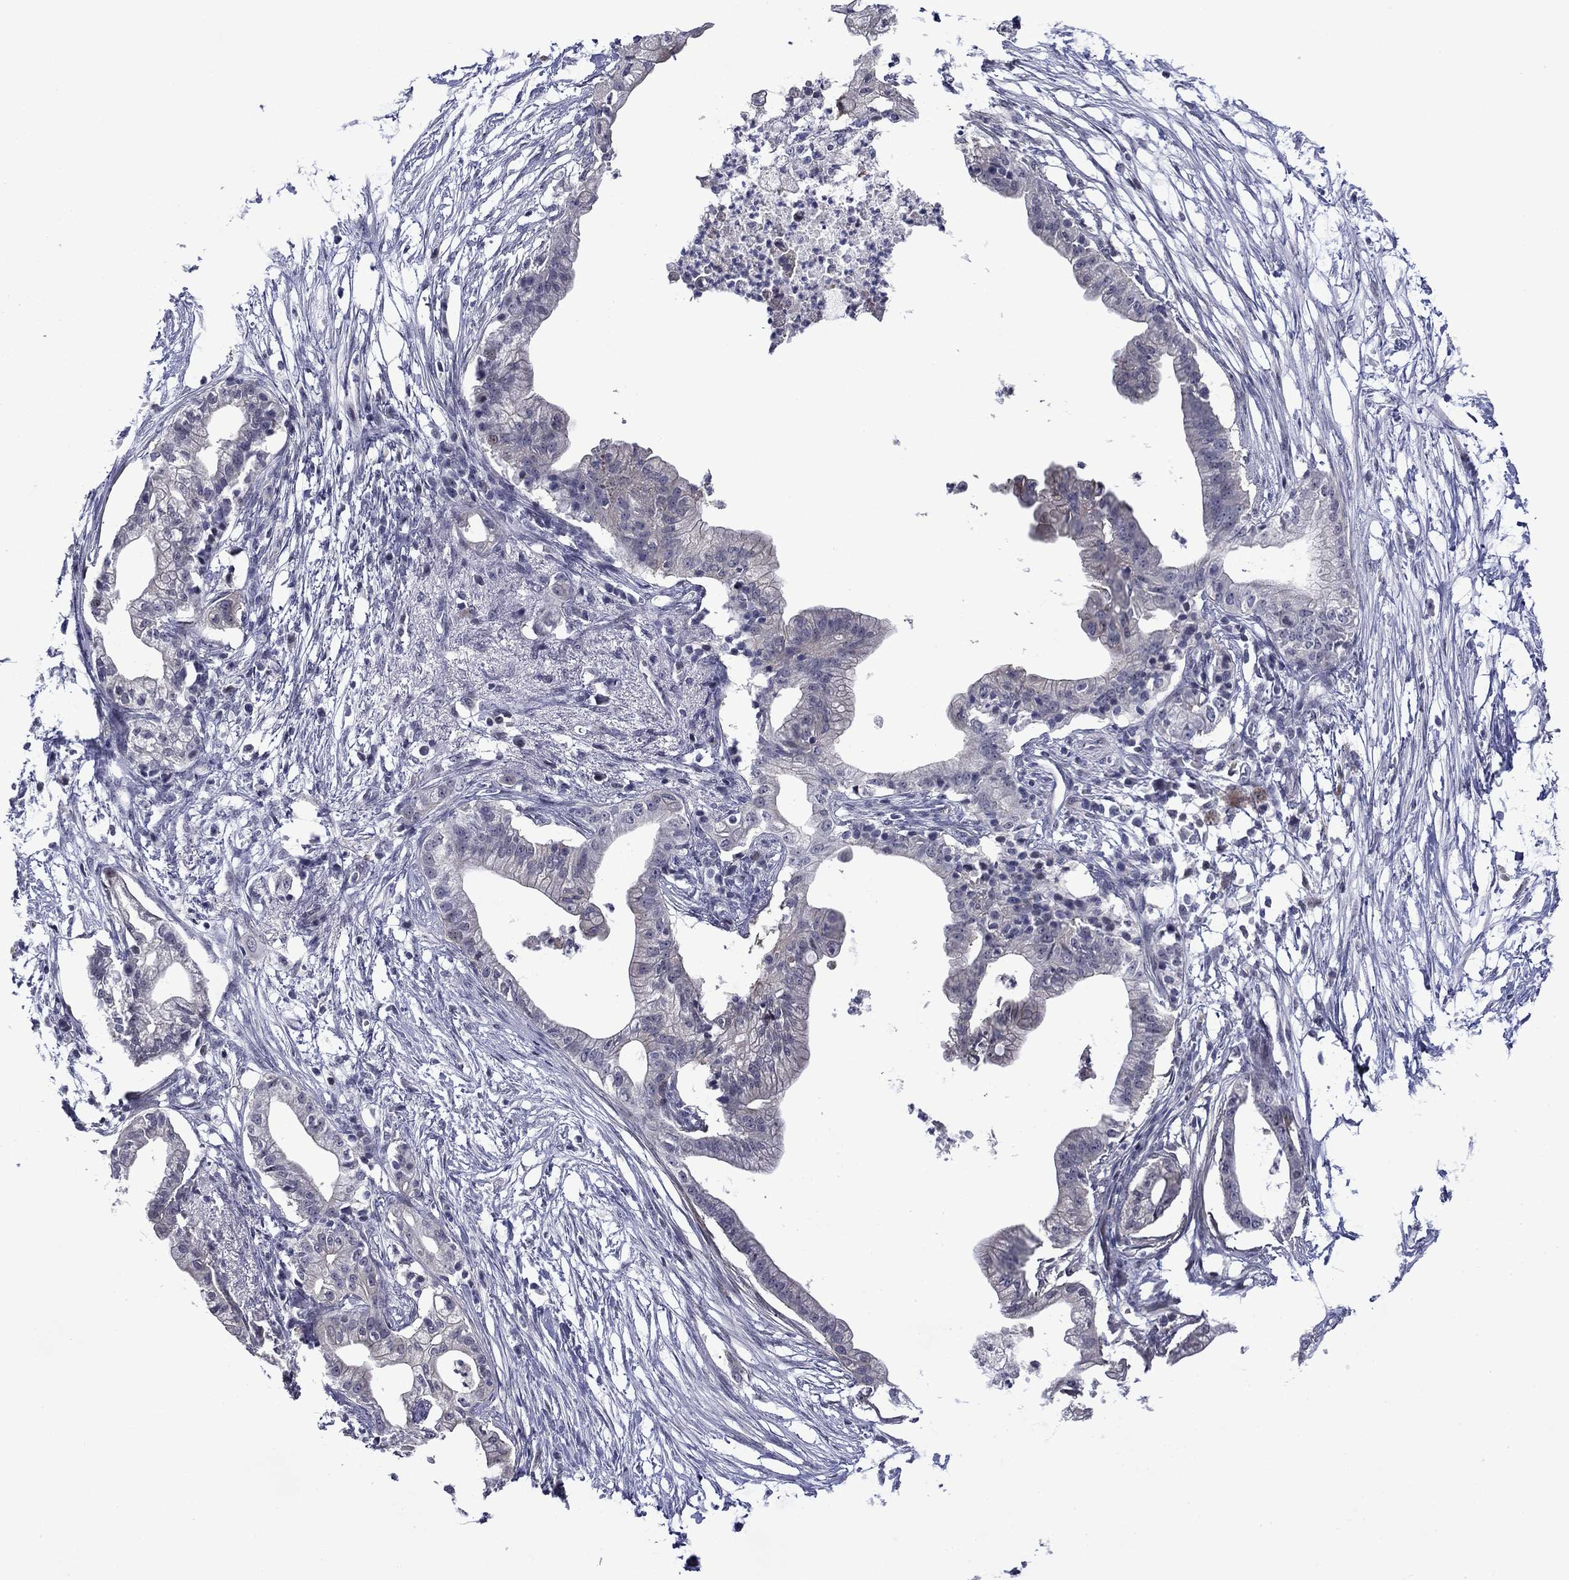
{"staining": {"intensity": "negative", "quantity": "none", "location": "none"}, "tissue": "pancreatic cancer", "cell_type": "Tumor cells", "image_type": "cancer", "snomed": [{"axis": "morphology", "description": "Normal tissue, NOS"}, {"axis": "morphology", "description": "Adenocarcinoma, NOS"}, {"axis": "topography", "description": "Pancreas"}], "caption": "IHC micrograph of neoplastic tissue: human pancreatic cancer stained with DAB exhibits no significant protein staining in tumor cells. Brightfield microscopy of immunohistochemistry stained with DAB (3,3'-diaminobenzidine) (brown) and hematoxylin (blue), captured at high magnification.", "gene": "B3GAT1", "patient": {"sex": "female", "age": 58}}